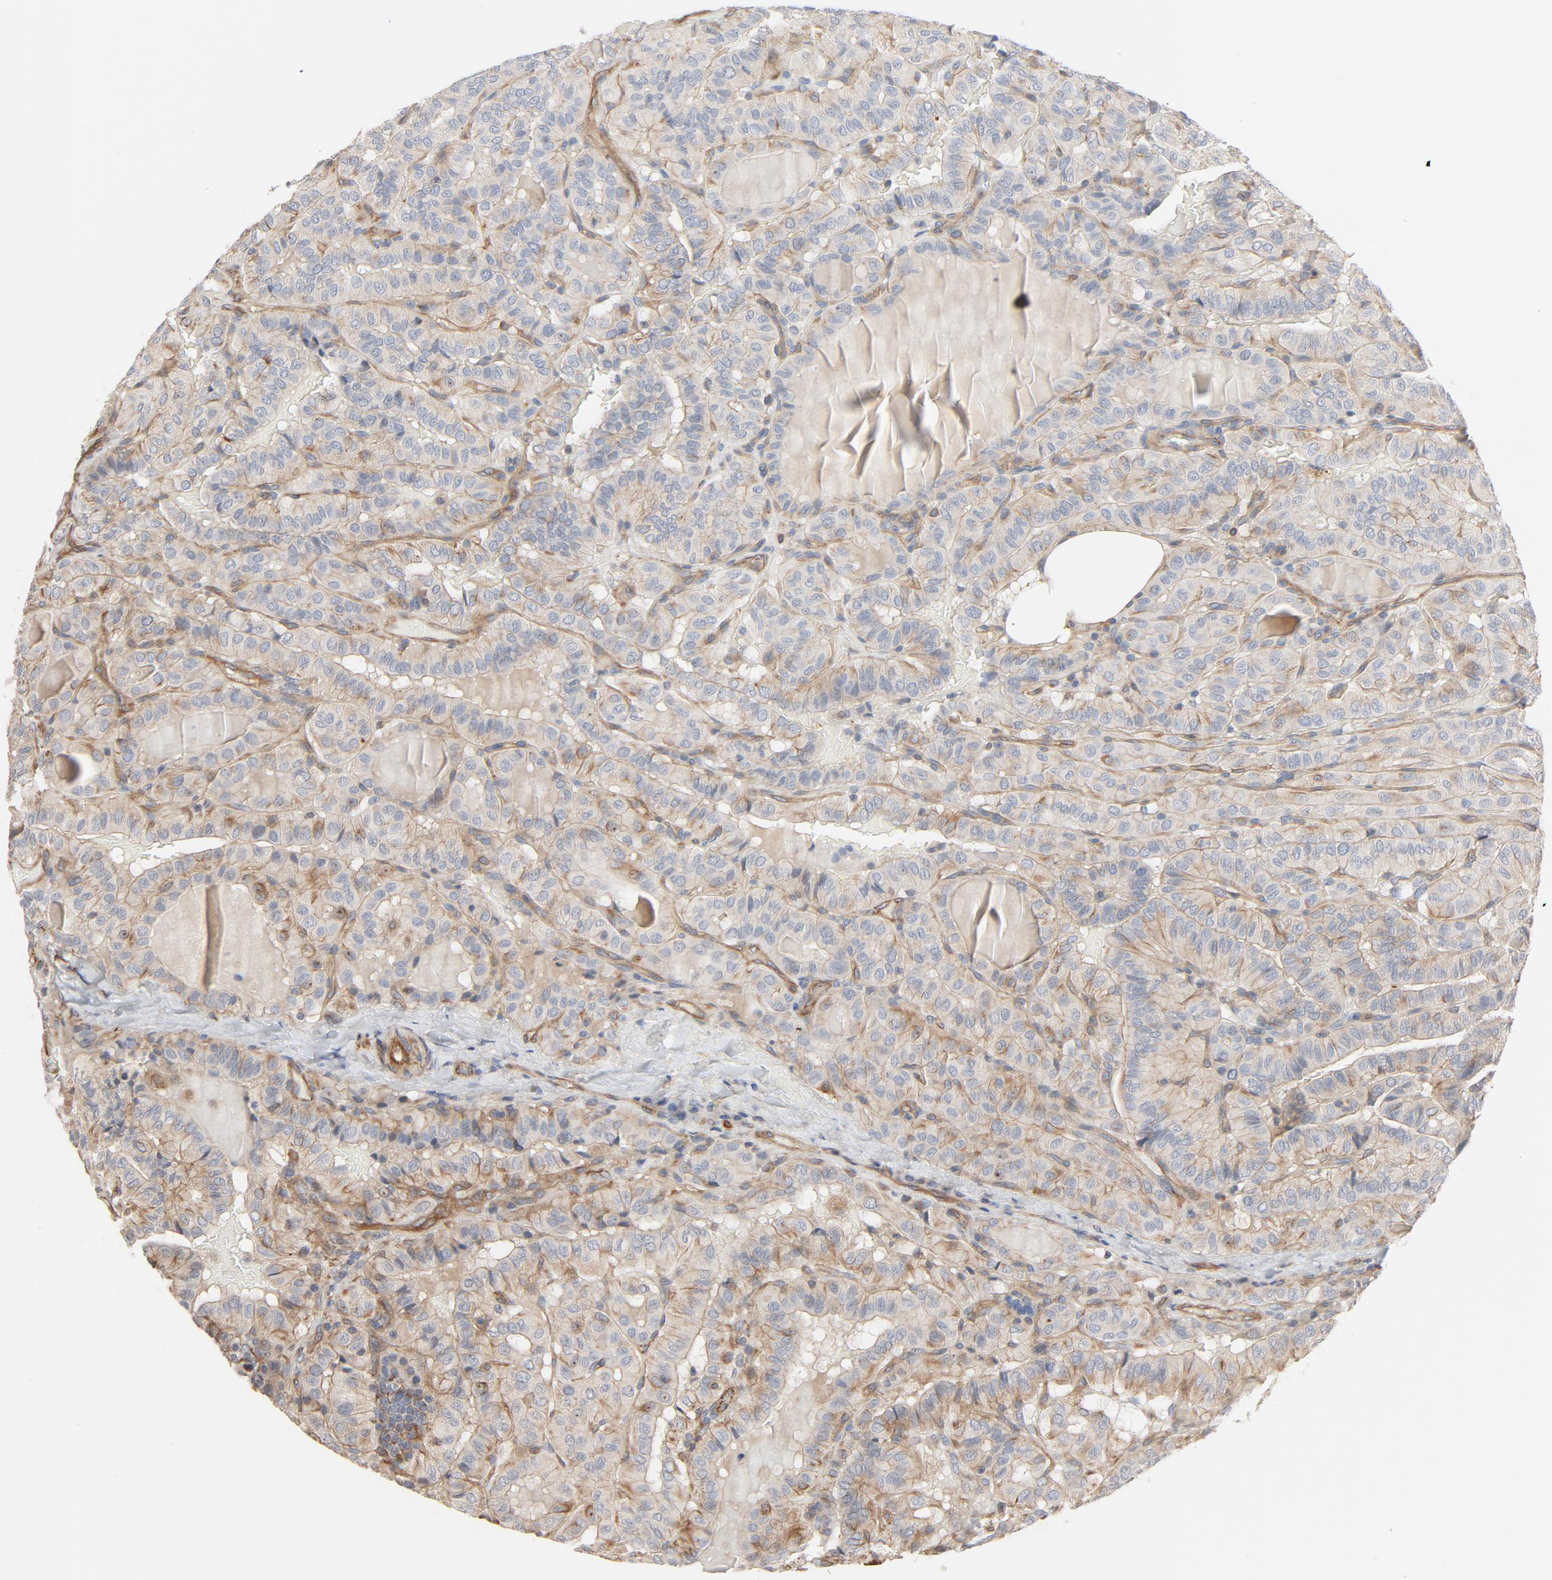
{"staining": {"intensity": "moderate", "quantity": ">75%", "location": "cytoplasmic/membranous"}, "tissue": "thyroid cancer", "cell_type": "Tumor cells", "image_type": "cancer", "snomed": [{"axis": "morphology", "description": "Papillary adenocarcinoma, NOS"}, {"axis": "topography", "description": "Thyroid gland"}], "caption": "Approximately >75% of tumor cells in thyroid cancer show moderate cytoplasmic/membranous protein expression as visualized by brown immunohistochemical staining.", "gene": "TRIOBP", "patient": {"sex": "male", "age": 77}}